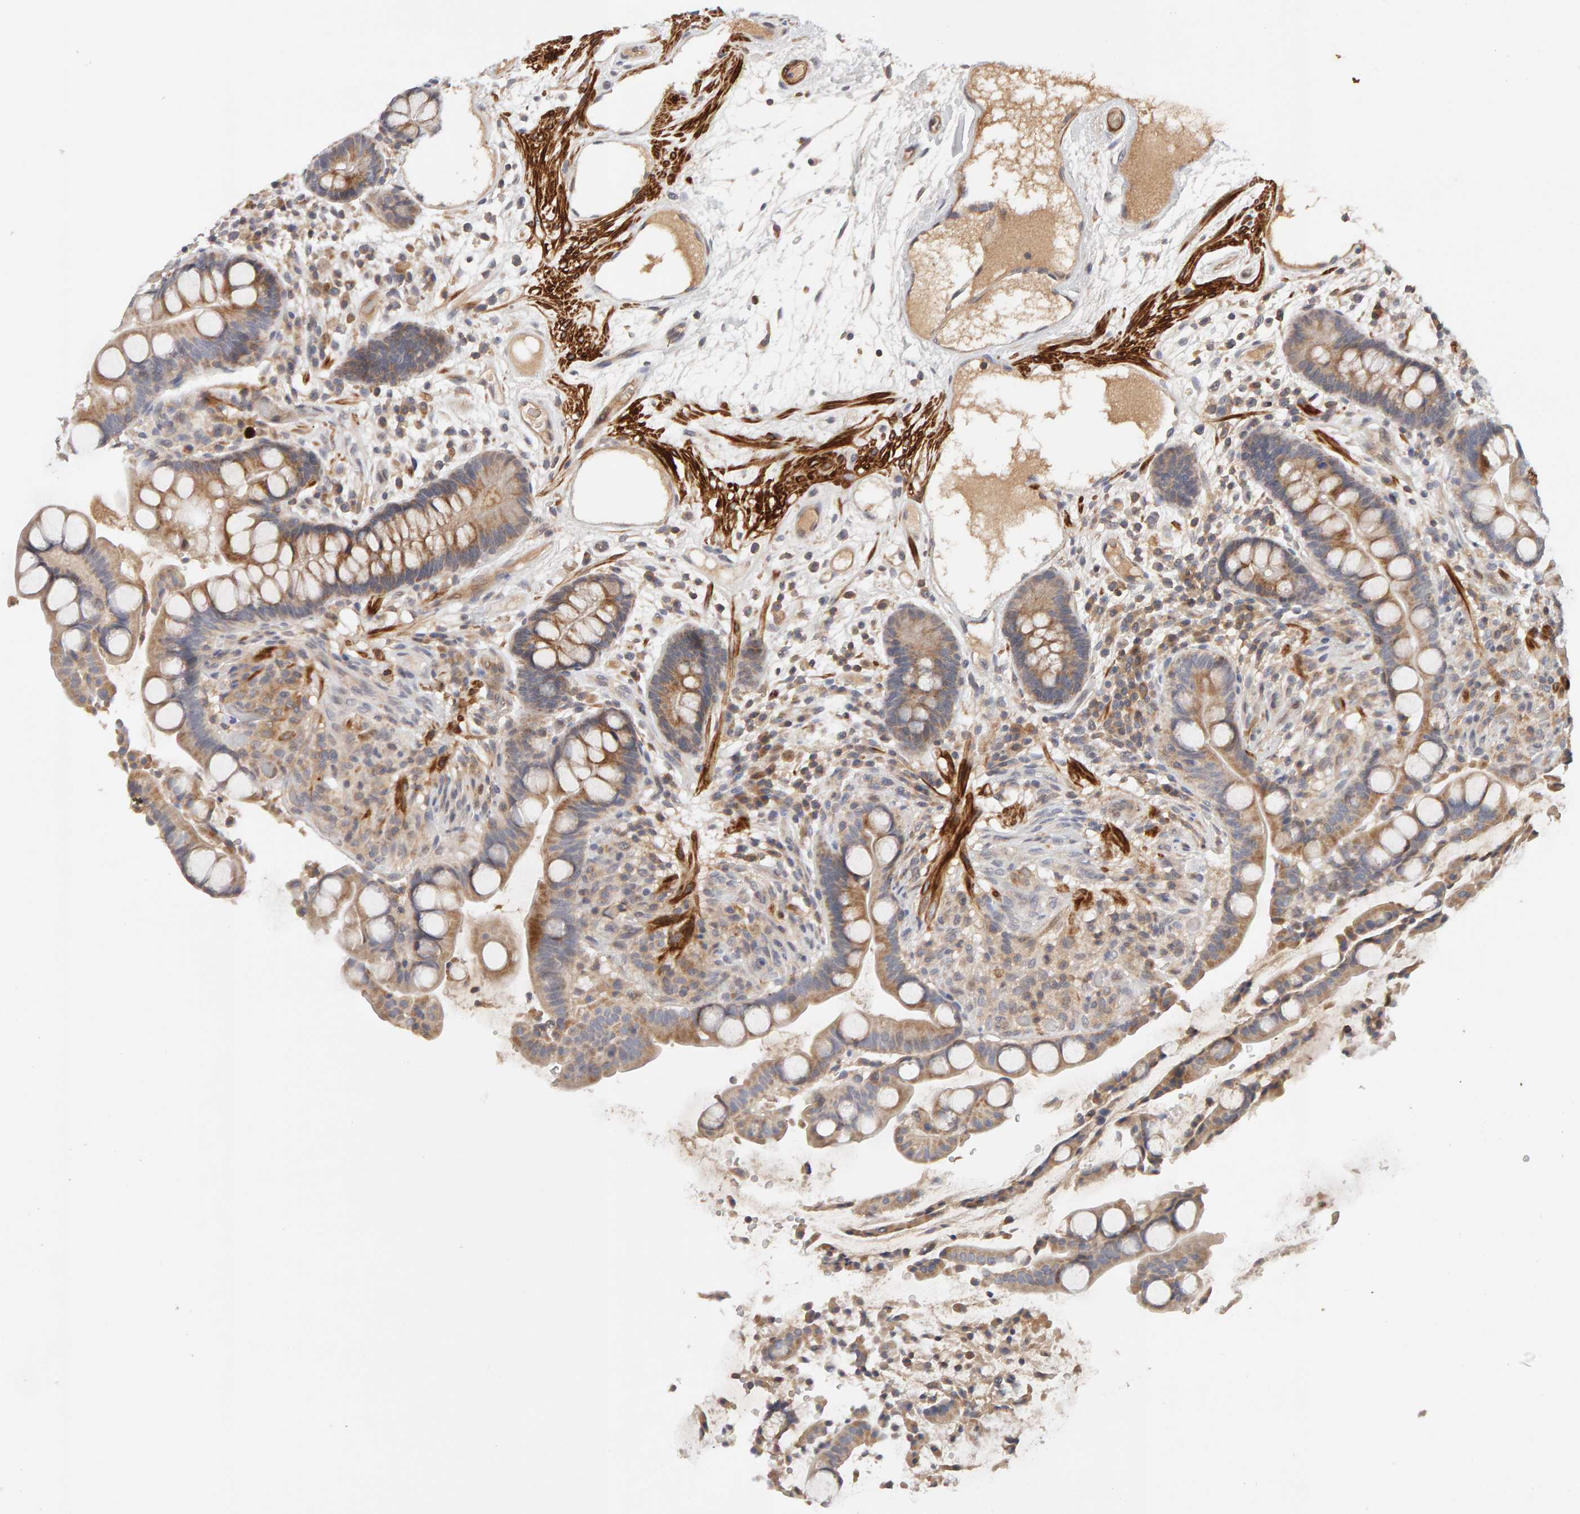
{"staining": {"intensity": "weak", "quantity": ">75%", "location": "cytoplasmic/membranous"}, "tissue": "colon", "cell_type": "Endothelial cells", "image_type": "normal", "snomed": [{"axis": "morphology", "description": "Normal tissue, NOS"}, {"axis": "topography", "description": "Colon"}], "caption": "Immunohistochemical staining of normal human colon demonstrates weak cytoplasmic/membranous protein positivity in about >75% of endothelial cells. Using DAB (brown) and hematoxylin (blue) stains, captured at high magnification using brightfield microscopy.", "gene": "NUDCD1", "patient": {"sex": "male", "age": 73}}